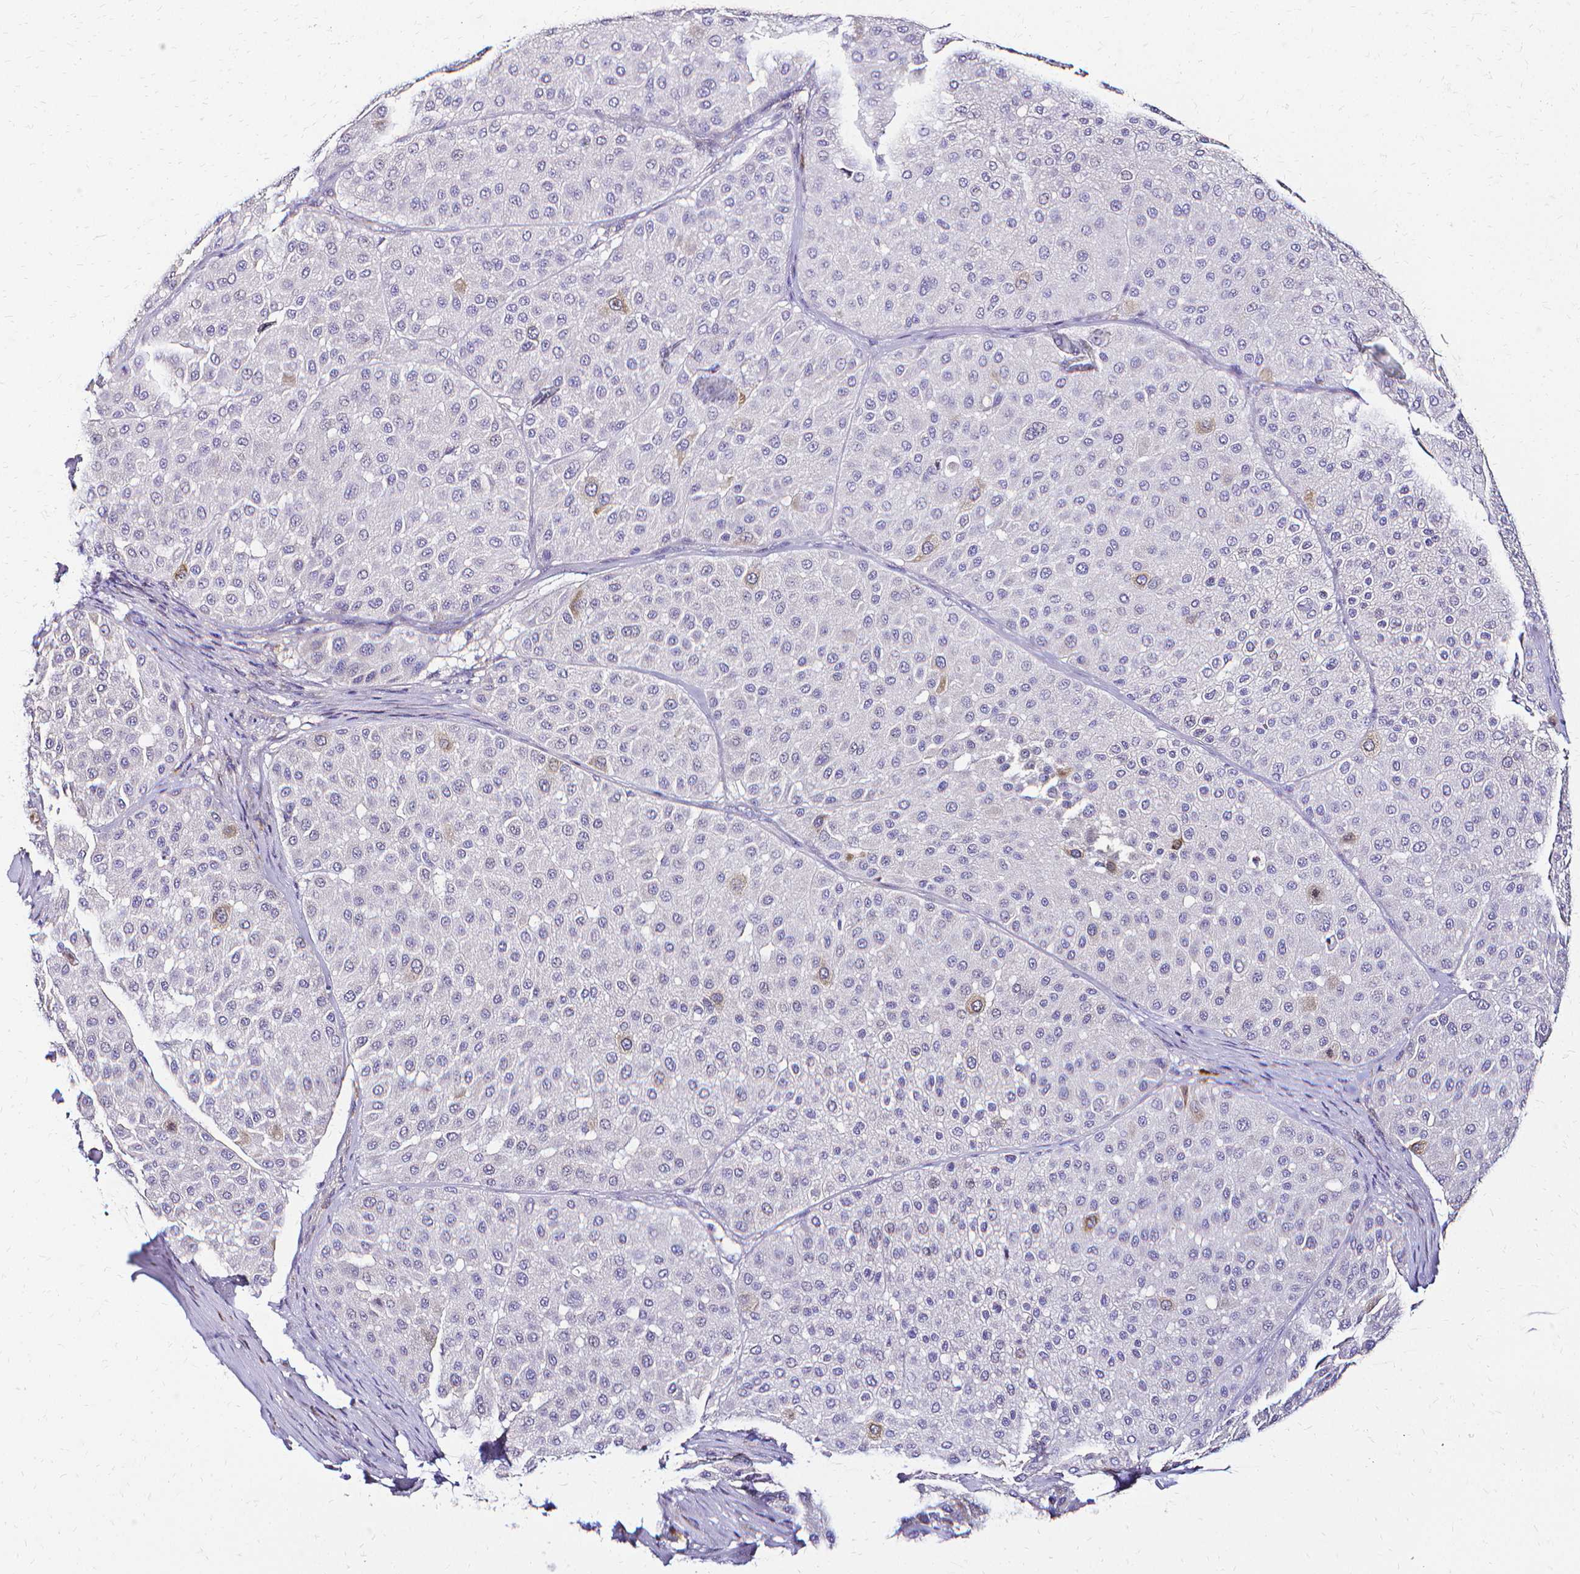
{"staining": {"intensity": "weak", "quantity": "<25%", "location": "cytoplasmic/membranous"}, "tissue": "melanoma", "cell_type": "Tumor cells", "image_type": "cancer", "snomed": [{"axis": "morphology", "description": "Malignant melanoma, Metastatic site"}, {"axis": "topography", "description": "Smooth muscle"}], "caption": "This is an immunohistochemistry micrograph of human melanoma. There is no positivity in tumor cells.", "gene": "CCNB1", "patient": {"sex": "male", "age": 41}}